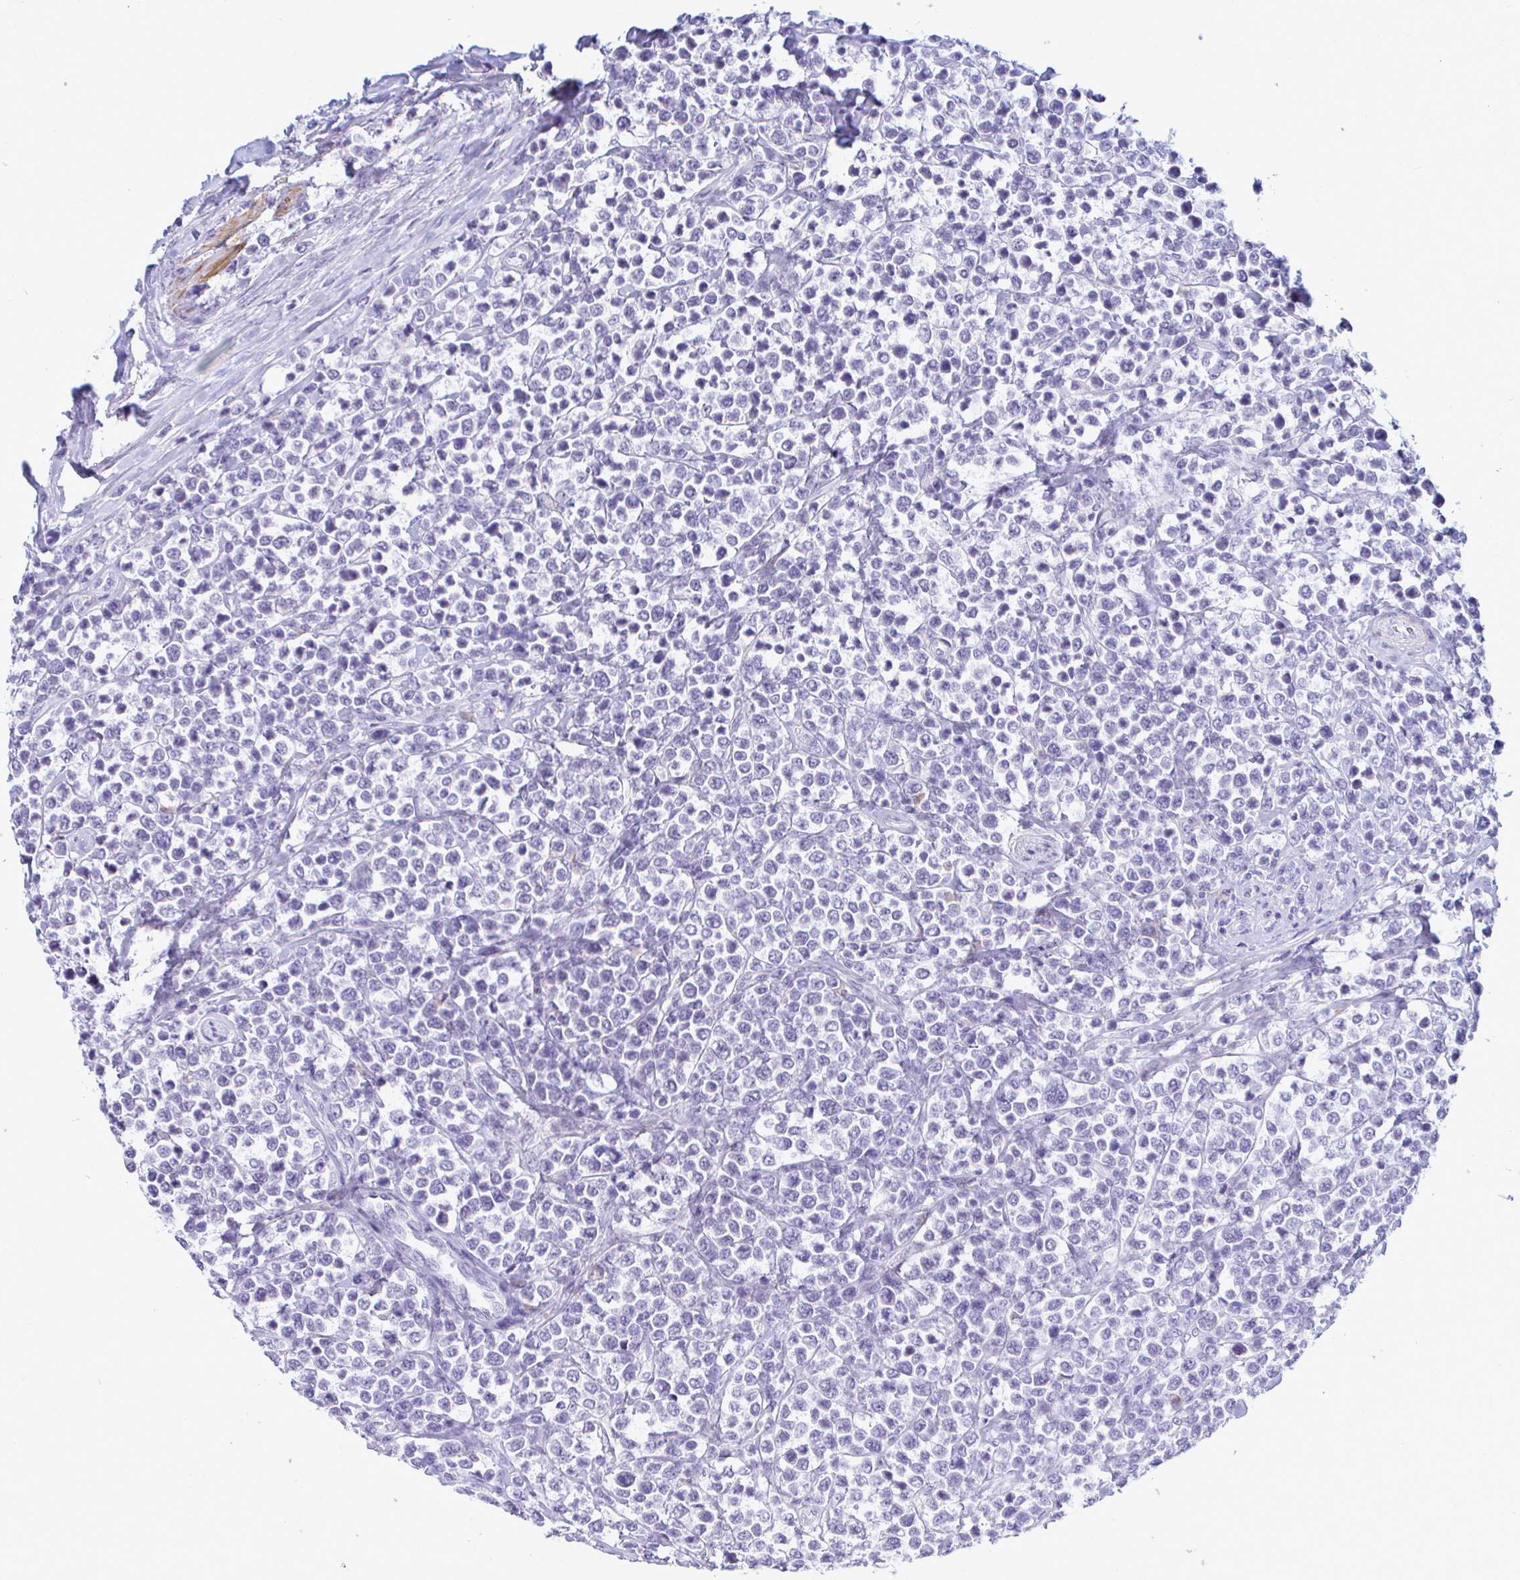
{"staining": {"intensity": "negative", "quantity": "none", "location": "none"}, "tissue": "lymphoma", "cell_type": "Tumor cells", "image_type": "cancer", "snomed": [{"axis": "morphology", "description": "Malignant lymphoma, non-Hodgkin's type, High grade"}, {"axis": "topography", "description": "Soft tissue"}], "caption": "A high-resolution photomicrograph shows immunohistochemistry (IHC) staining of high-grade malignant lymphoma, non-Hodgkin's type, which shows no significant positivity in tumor cells. (DAB (3,3'-diaminobenzidine) immunohistochemistry (IHC) visualized using brightfield microscopy, high magnification).", "gene": "NBPF3", "patient": {"sex": "female", "age": 56}}